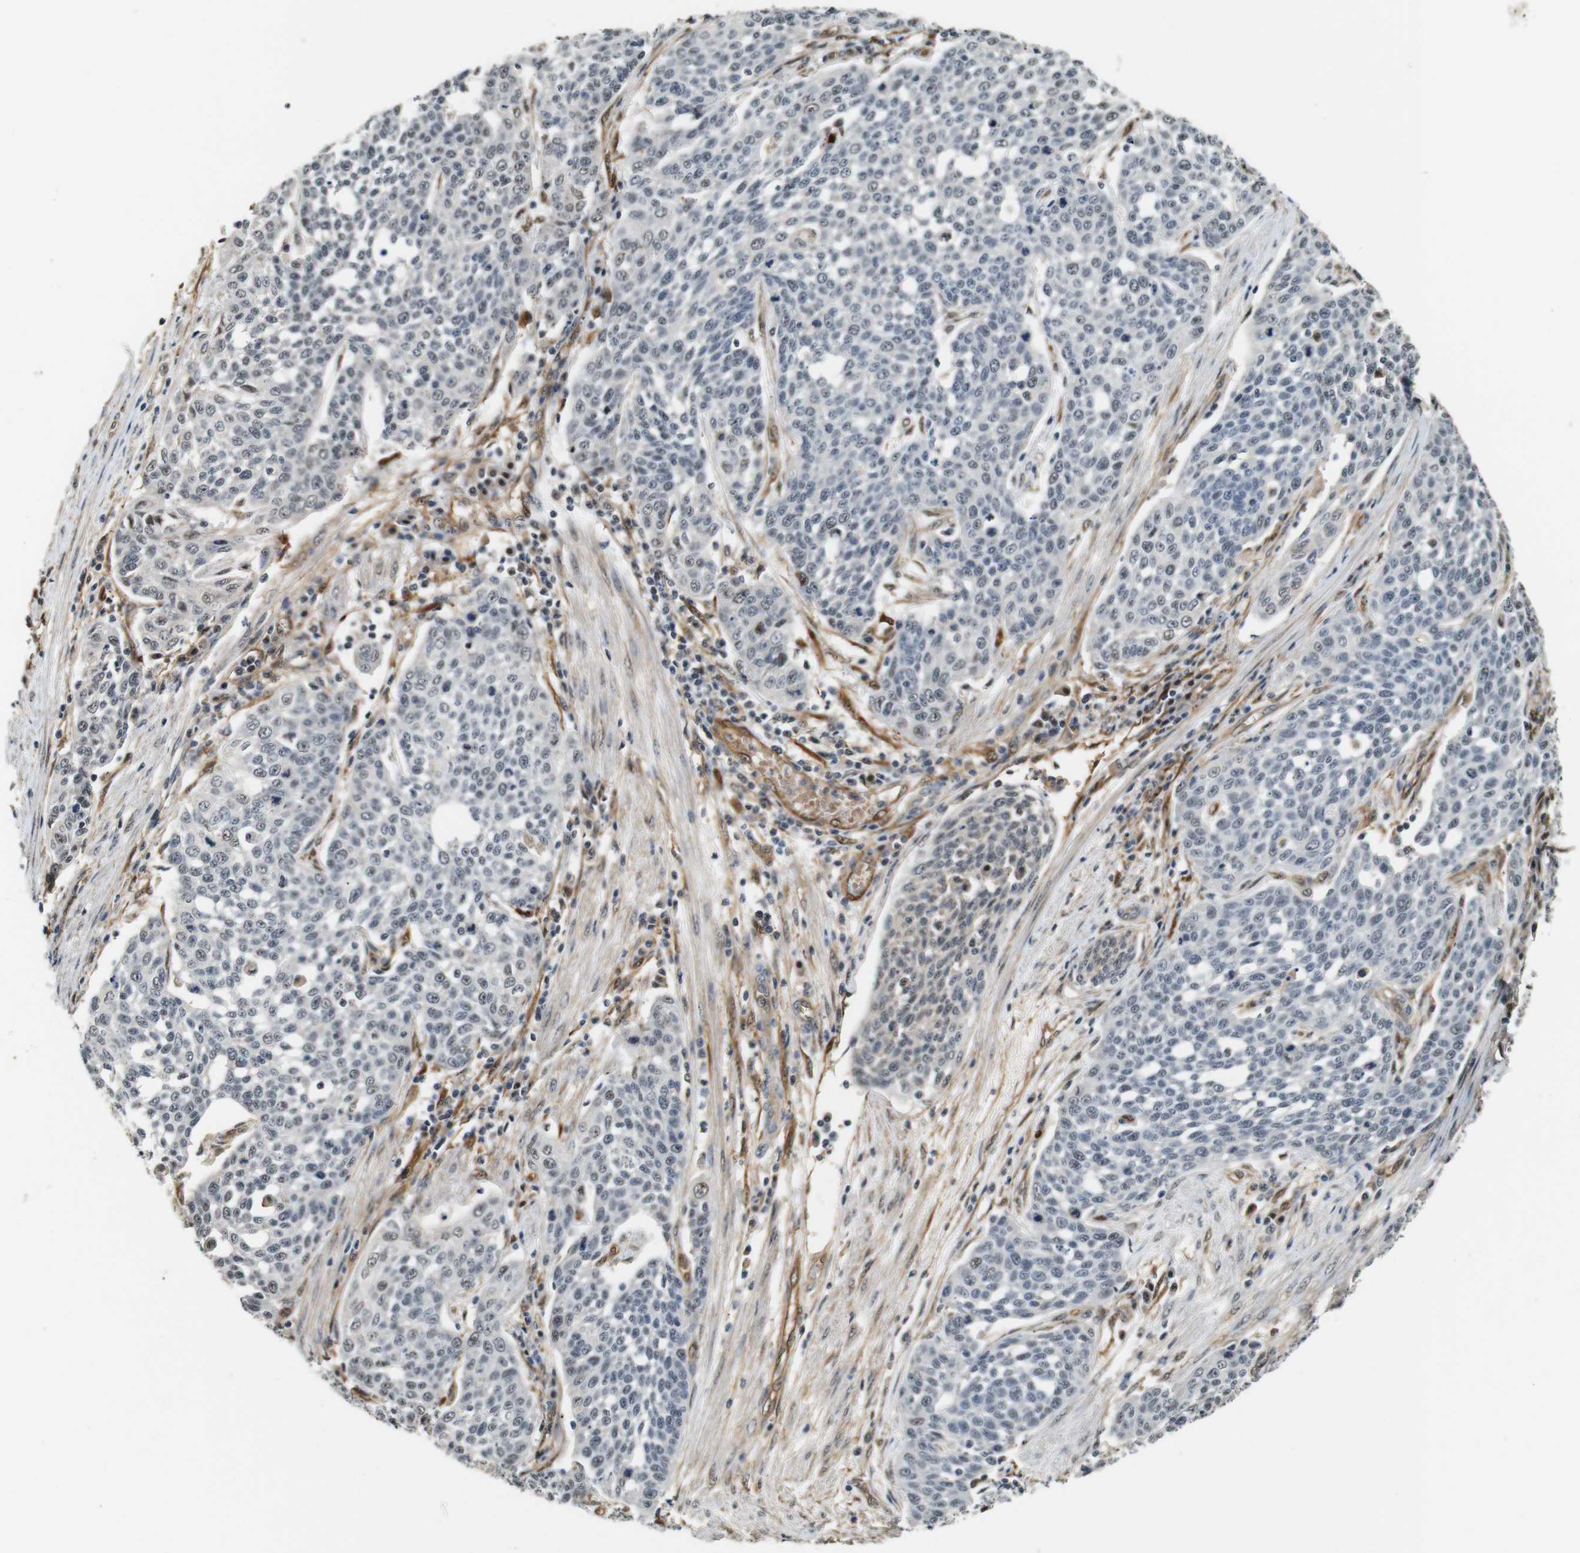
{"staining": {"intensity": "negative", "quantity": "none", "location": "none"}, "tissue": "cervical cancer", "cell_type": "Tumor cells", "image_type": "cancer", "snomed": [{"axis": "morphology", "description": "Squamous cell carcinoma, NOS"}, {"axis": "topography", "description": "Cervix"}], "caption": "This micrograph is of cervical cancer (squamous cell carcinoma) stained with immunohistochemistry to label a protein in brown with the nuclei are counter-stained blue. There is no positivity in tumor cells.", "gene": "LXN", "patient": {"sex": "female", "age": 34}}